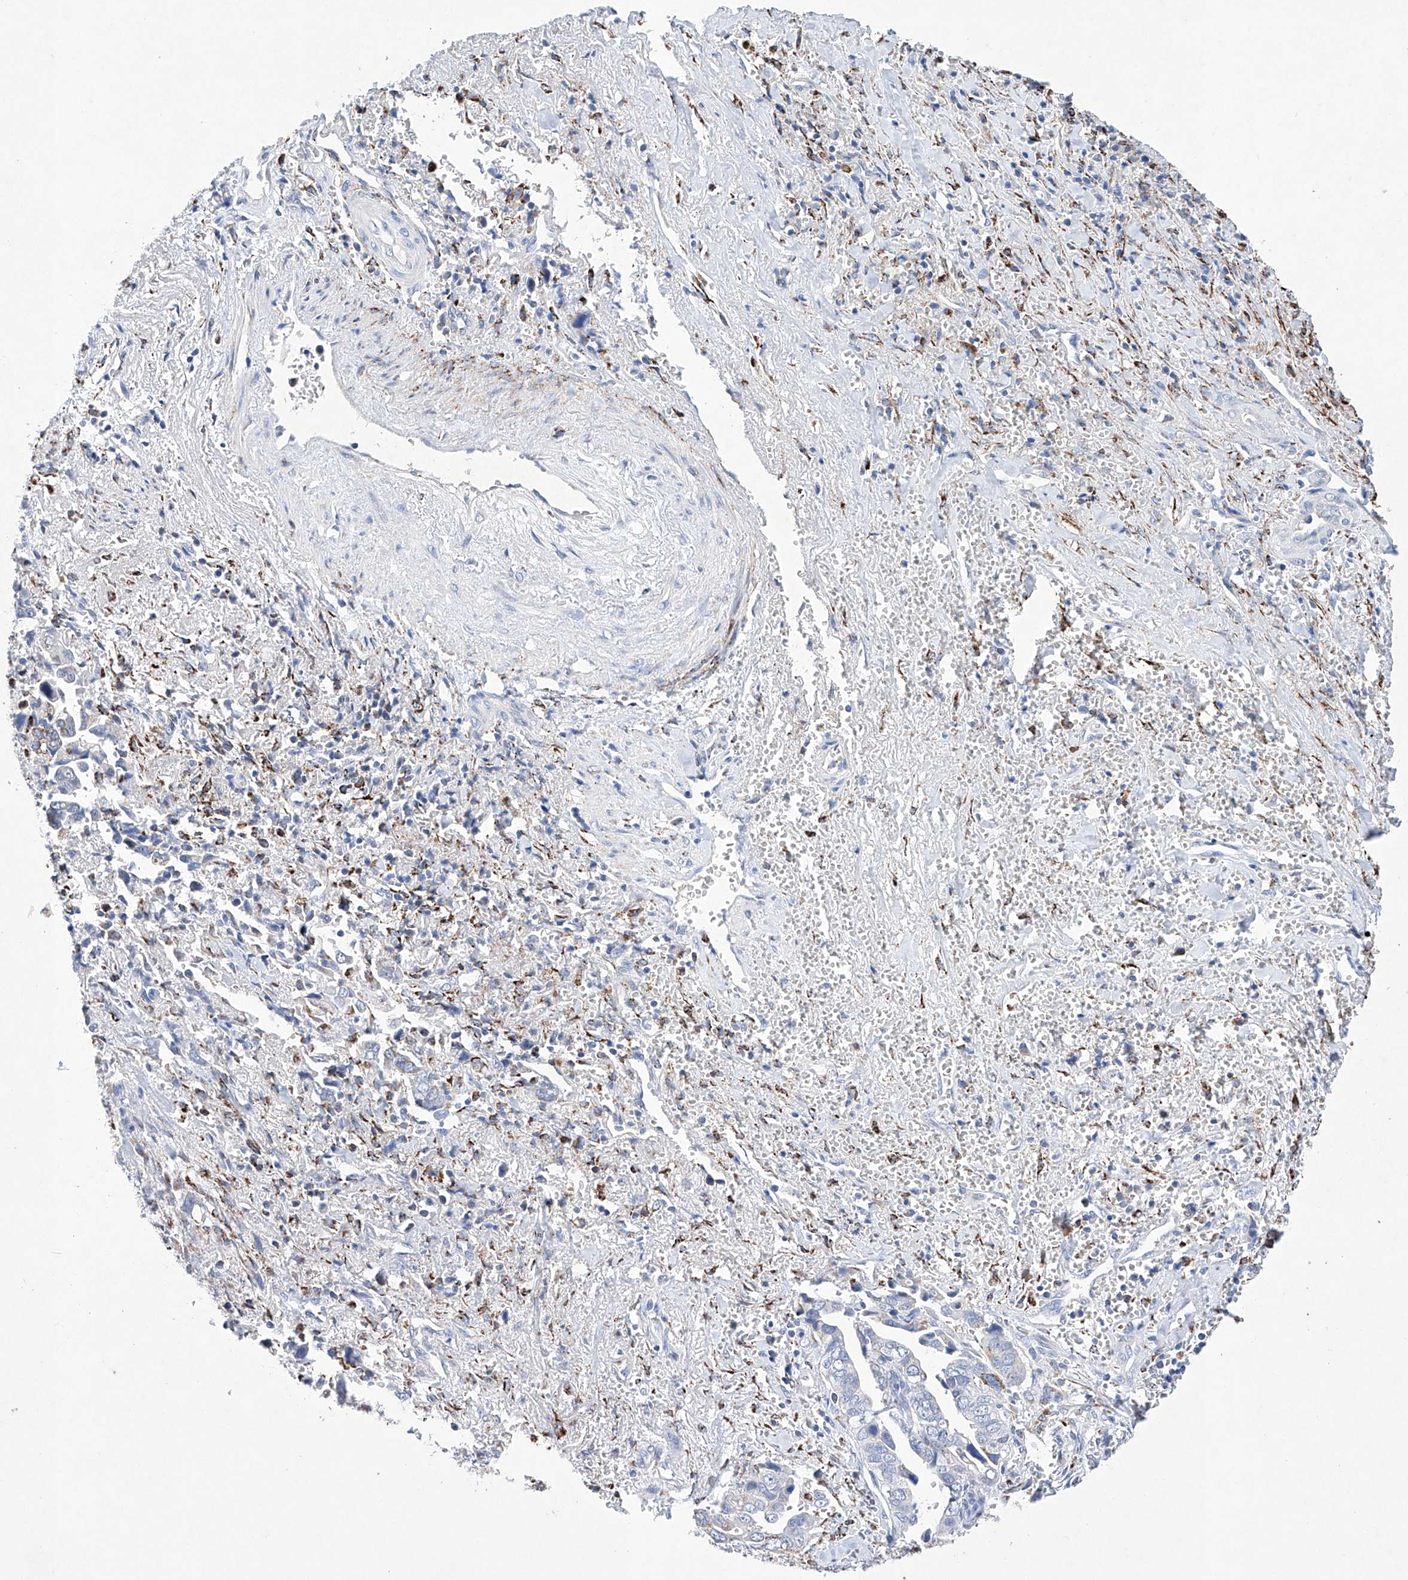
{"staining": {"intensity": "negative", "quantity": "none", "location": "none"}, "tissue": "liver cancer", "cell_type": "Tumor cells", "image_type": "cancer", "snomed": [{"axis": "morphology", "description": "Cholangiocarcinoma"}, {"axis": "topography", "description": "Liver"}], "caption": "An IHC image of cholangiocarcinoma (liver) is shown. There is no staining in tumor cells of cholangiocarcinoma (liver). (Stains: DAB immunohistochemistry with hematoxylin counter stain, Microscopy: brightfield microscopy at high magnification).", "gene": "NRROS", "patient": {"sex": "female", "age": 79}}